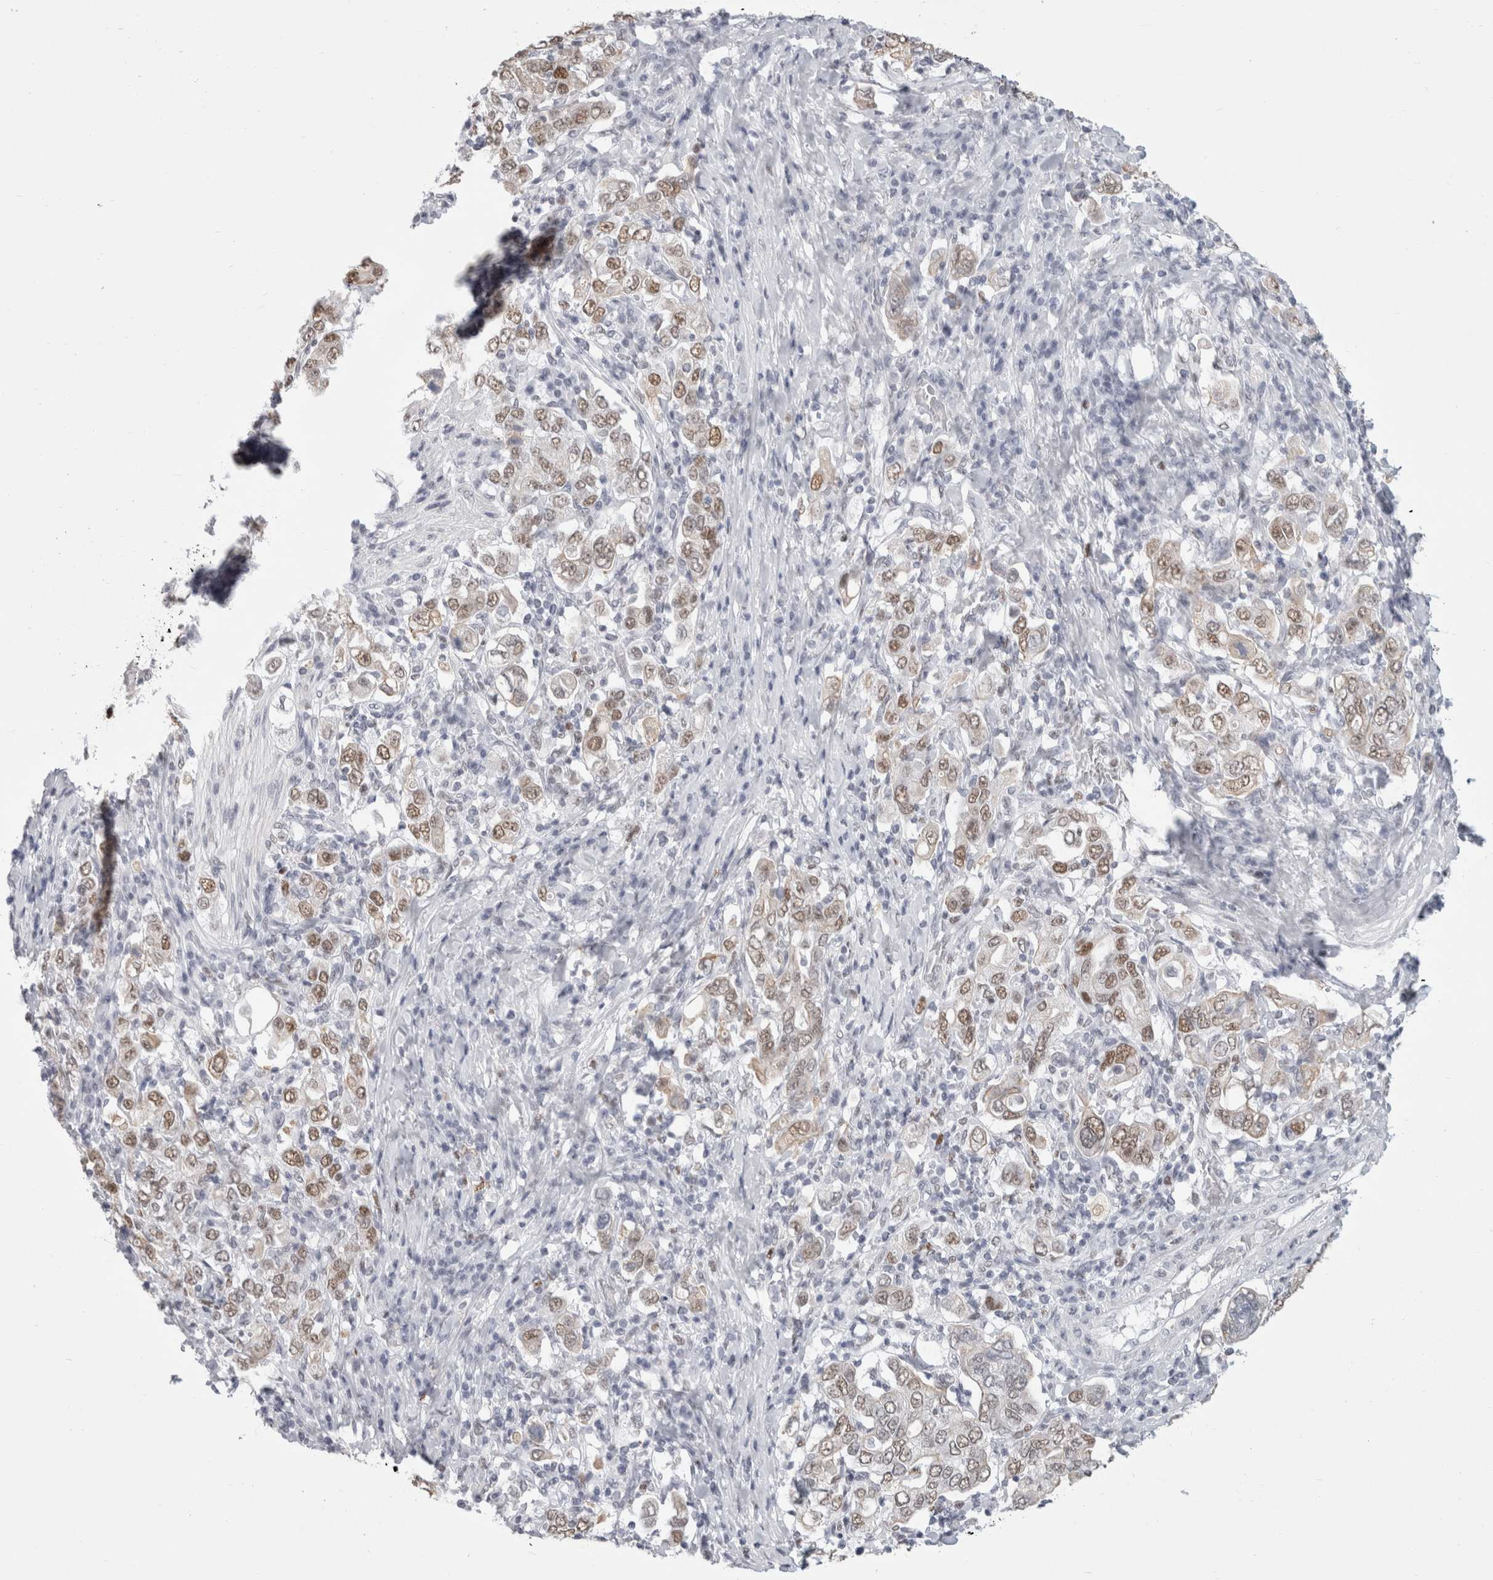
{"staining": {"intensity": "moderate", "quantity": ">75%", "location": "nuclear"}, "tissue": "stomach cancer", "cell_type": "Tumor cells", "image_type": "cancer", "snomed": [{"axis": "morphology", "description": "Adenocarcinoma, NOS"}, {"axis": "topography", "description": "Stomach, upper"}], "caption": "DAB (3,3'-diaminobenzidine) immunohistochemical staining of stomach cancer exhibits moderate nuclear protein positivity in approximately >75% of tumor cells.", "gene": "SMARCC1", "patient": {"sex": "male", "age": 62}}